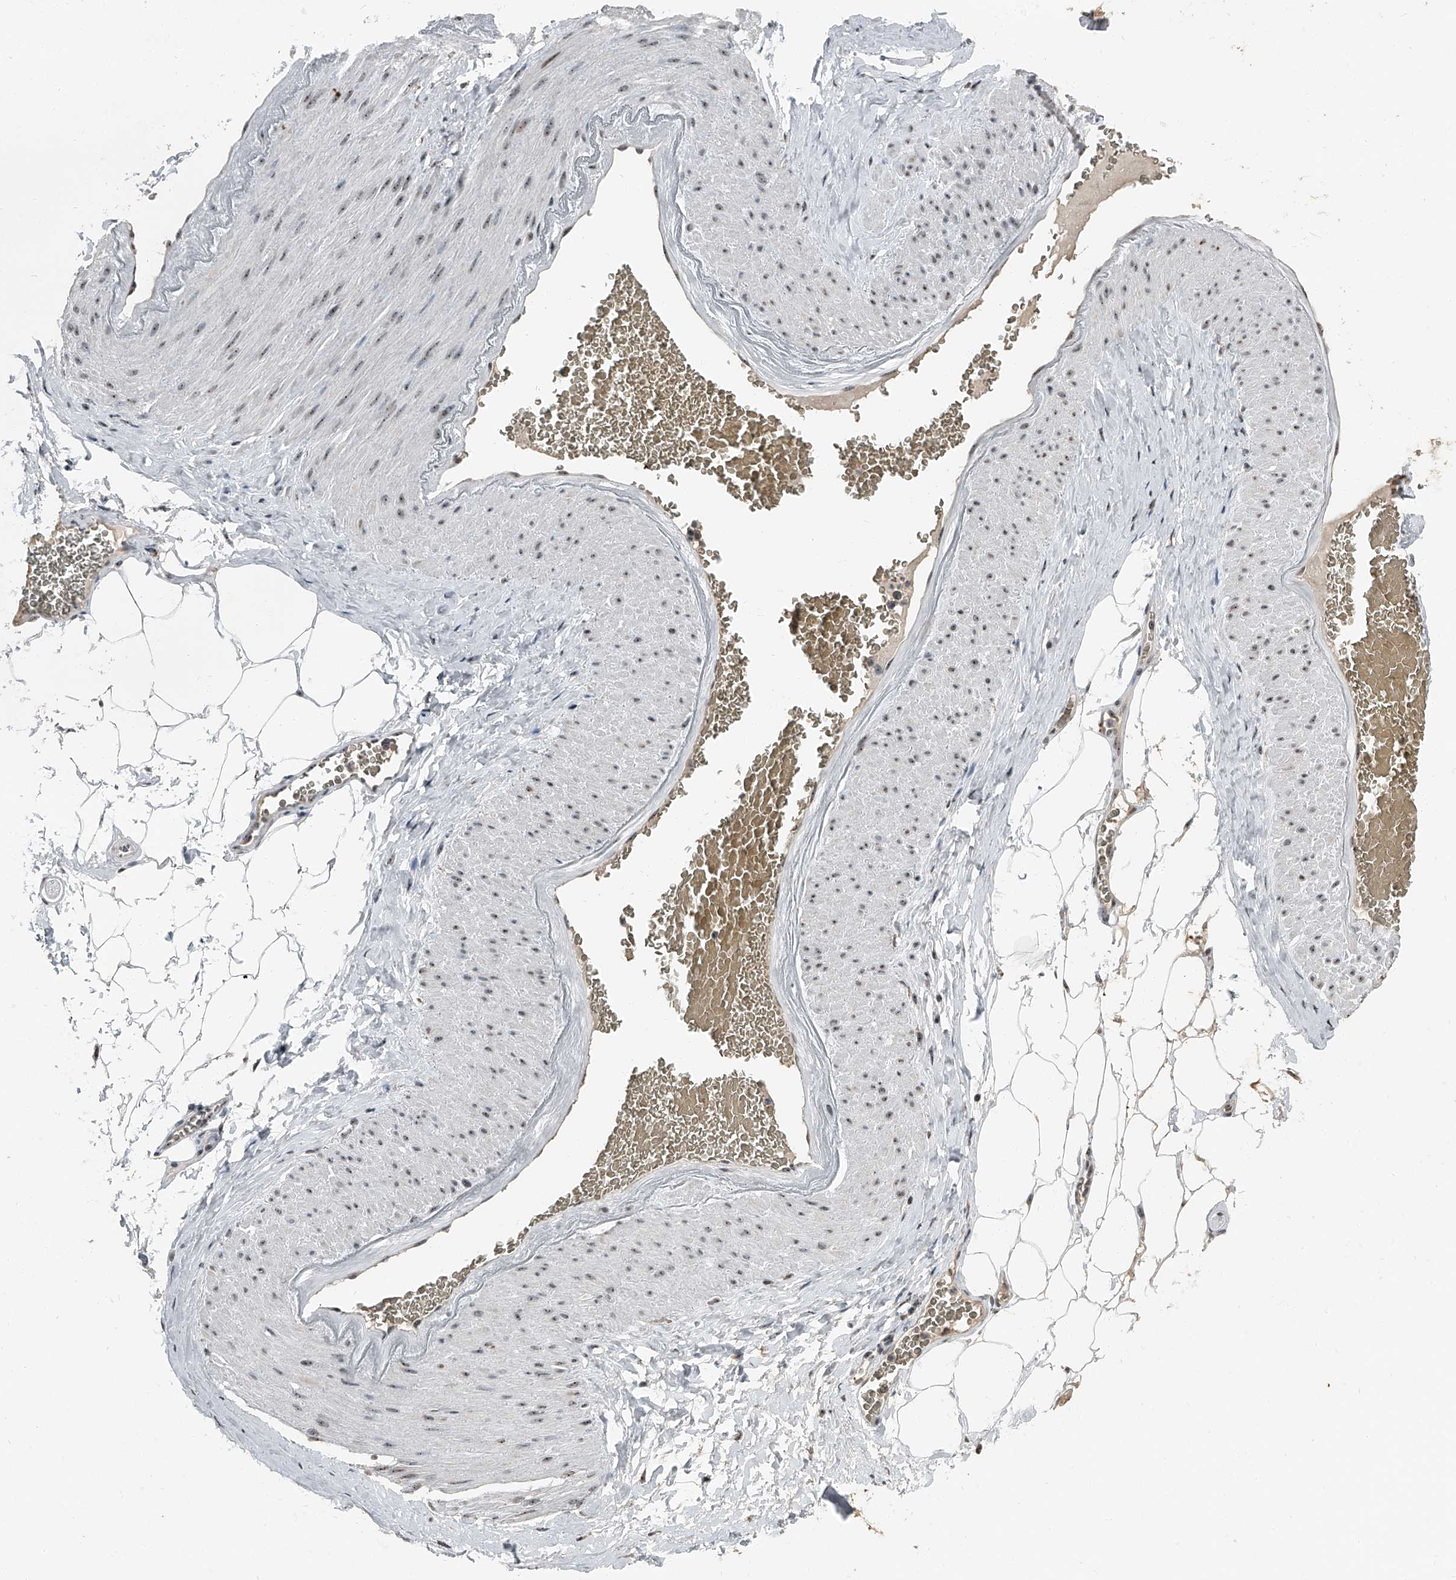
{"staining": {"intensity": "moderate", "quantity": ">75%", "location": "nuclear"}, "tissue": "adipose tissue", "cell_type": "Adipocytes", "image_type": "normal", "snomed": [{"axis": "morphology", "description": "Normal tissue, NOS"}, {"axis": "morphology", "description": "Adenocarcinoma, Low grade"}, {"axis": "topography", "description": "Prostate"}, {"axis": "topography", "description": "Peripheral nerve tissue"}], "caption": "A histopathology image showing moderate nuclear positivity in about >75% of adipocytes in normal adipose tissue, as visualized by brown immunohistochemical staining.", "gene": "TCOF1", "patient": {"sex": "male", "age": 63}}